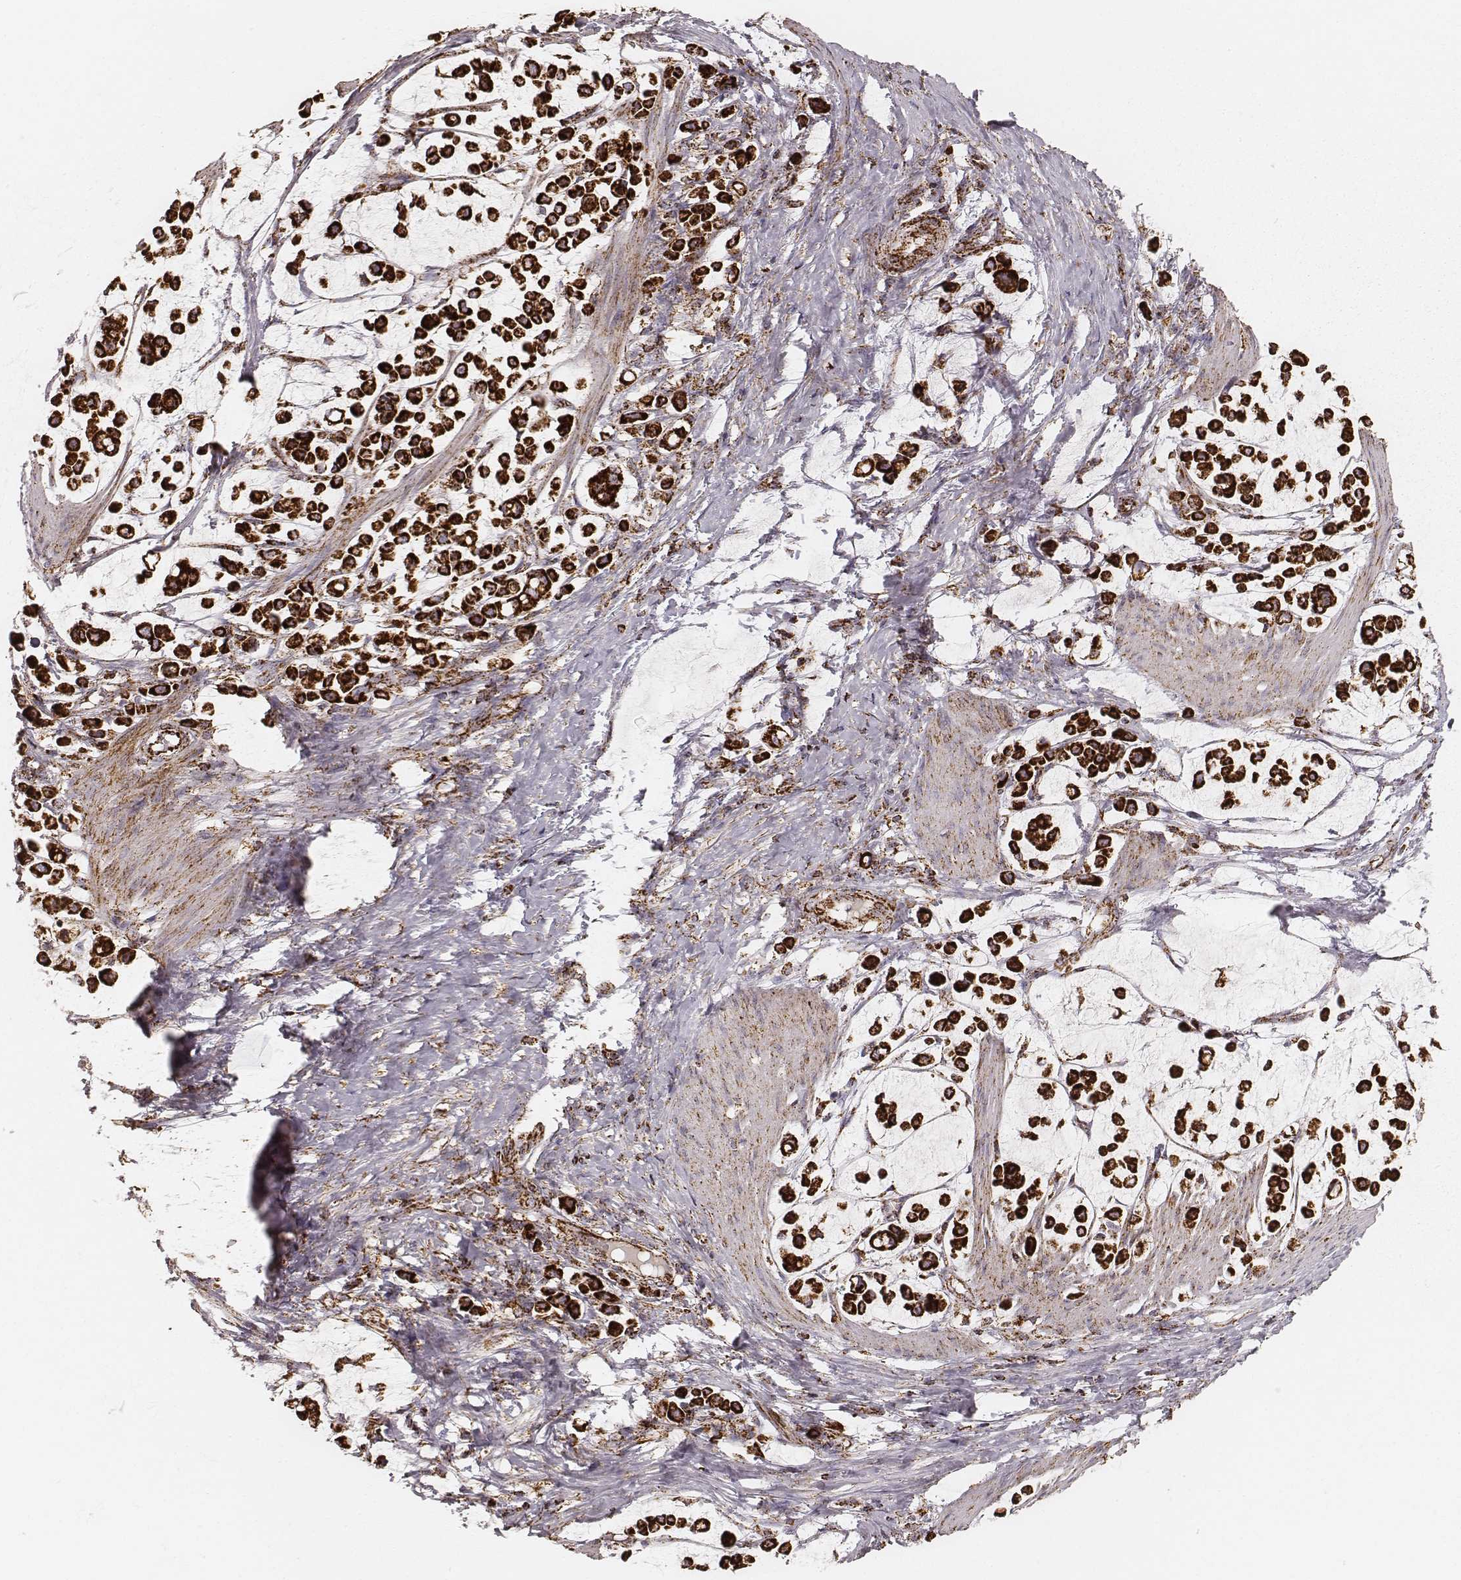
{"staining": {"intensity": "strong", "quantity": ">75%", "location": "cytoplasmic/membranous"}, "tissue": "stomach cancer", "cell_type": "Tumor cells", "image_type": "cancer", "snomed": [{"axis": "morphology", "description": "Adenocarcinoma, NOS"}, {"axis": "topography", "description": "Stomach"}], "caption": "Strong cytoplasmic/membranous protein staining is appreciated in approximately >75% of tumor cells in adenocarcinoma (stomach).", "gene": "CS", "patient": {"sex": "male", "age": 82}}